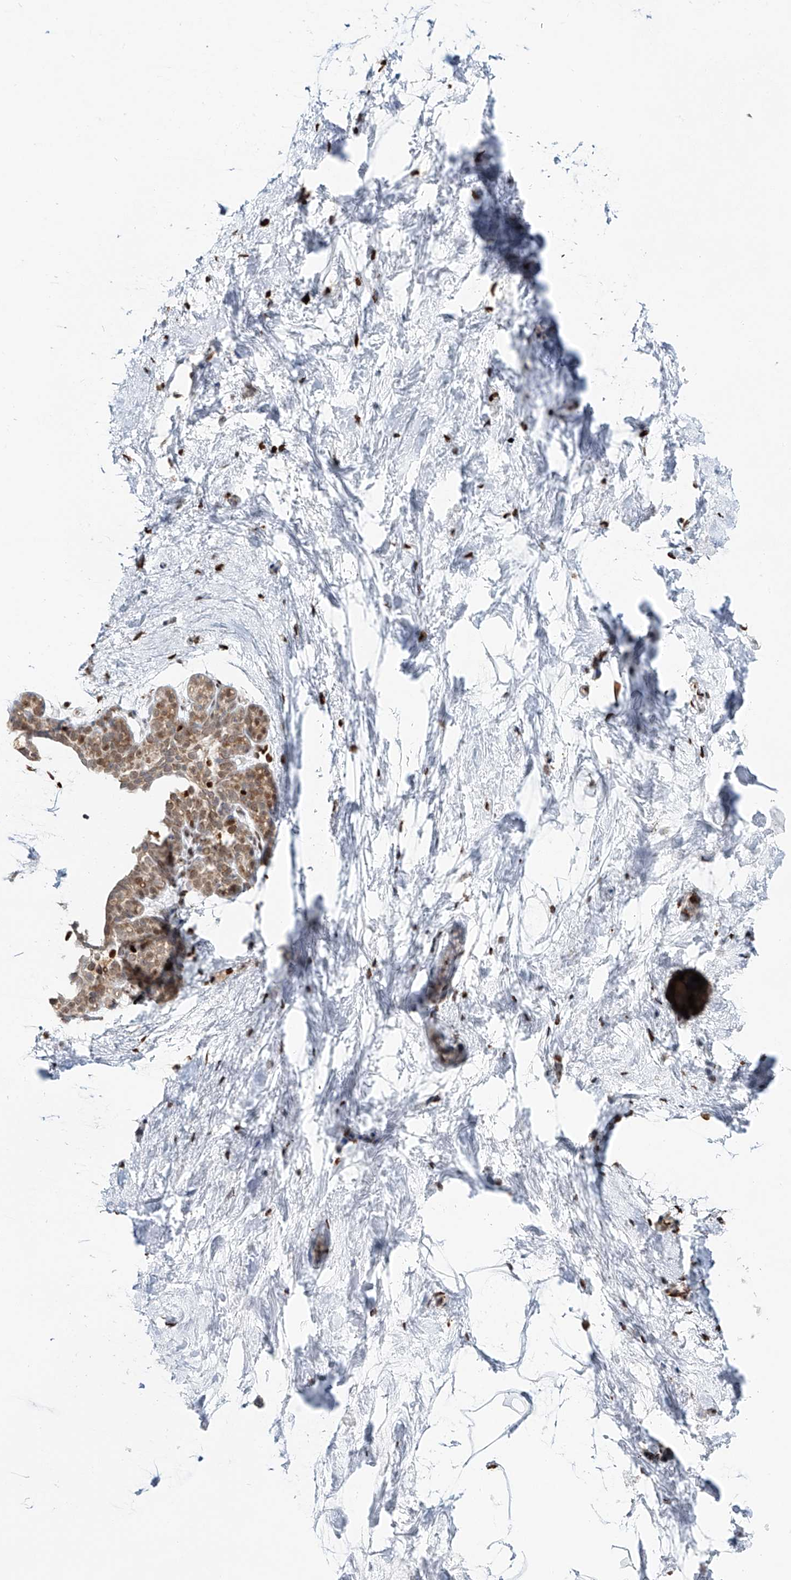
{"staining": {"intensity": "moderate", "quantity": ">75%", "location": "nuclear"}, "tissue": "breast", "cell_type": "Adipocytes", "image_type": "normal", "snomed": [{"axis": "morphology", "description": "Normal tissue, NOS"}, {"axis": "topography", "description": "Breast"}], "caption": "Brown immunohistochemical staining in benign breast reveals moderate nuclear expression in approximately >75% of adipocytes.", "gene": "DZIP1L", "patient": {"sex": "female", "age": 62}}